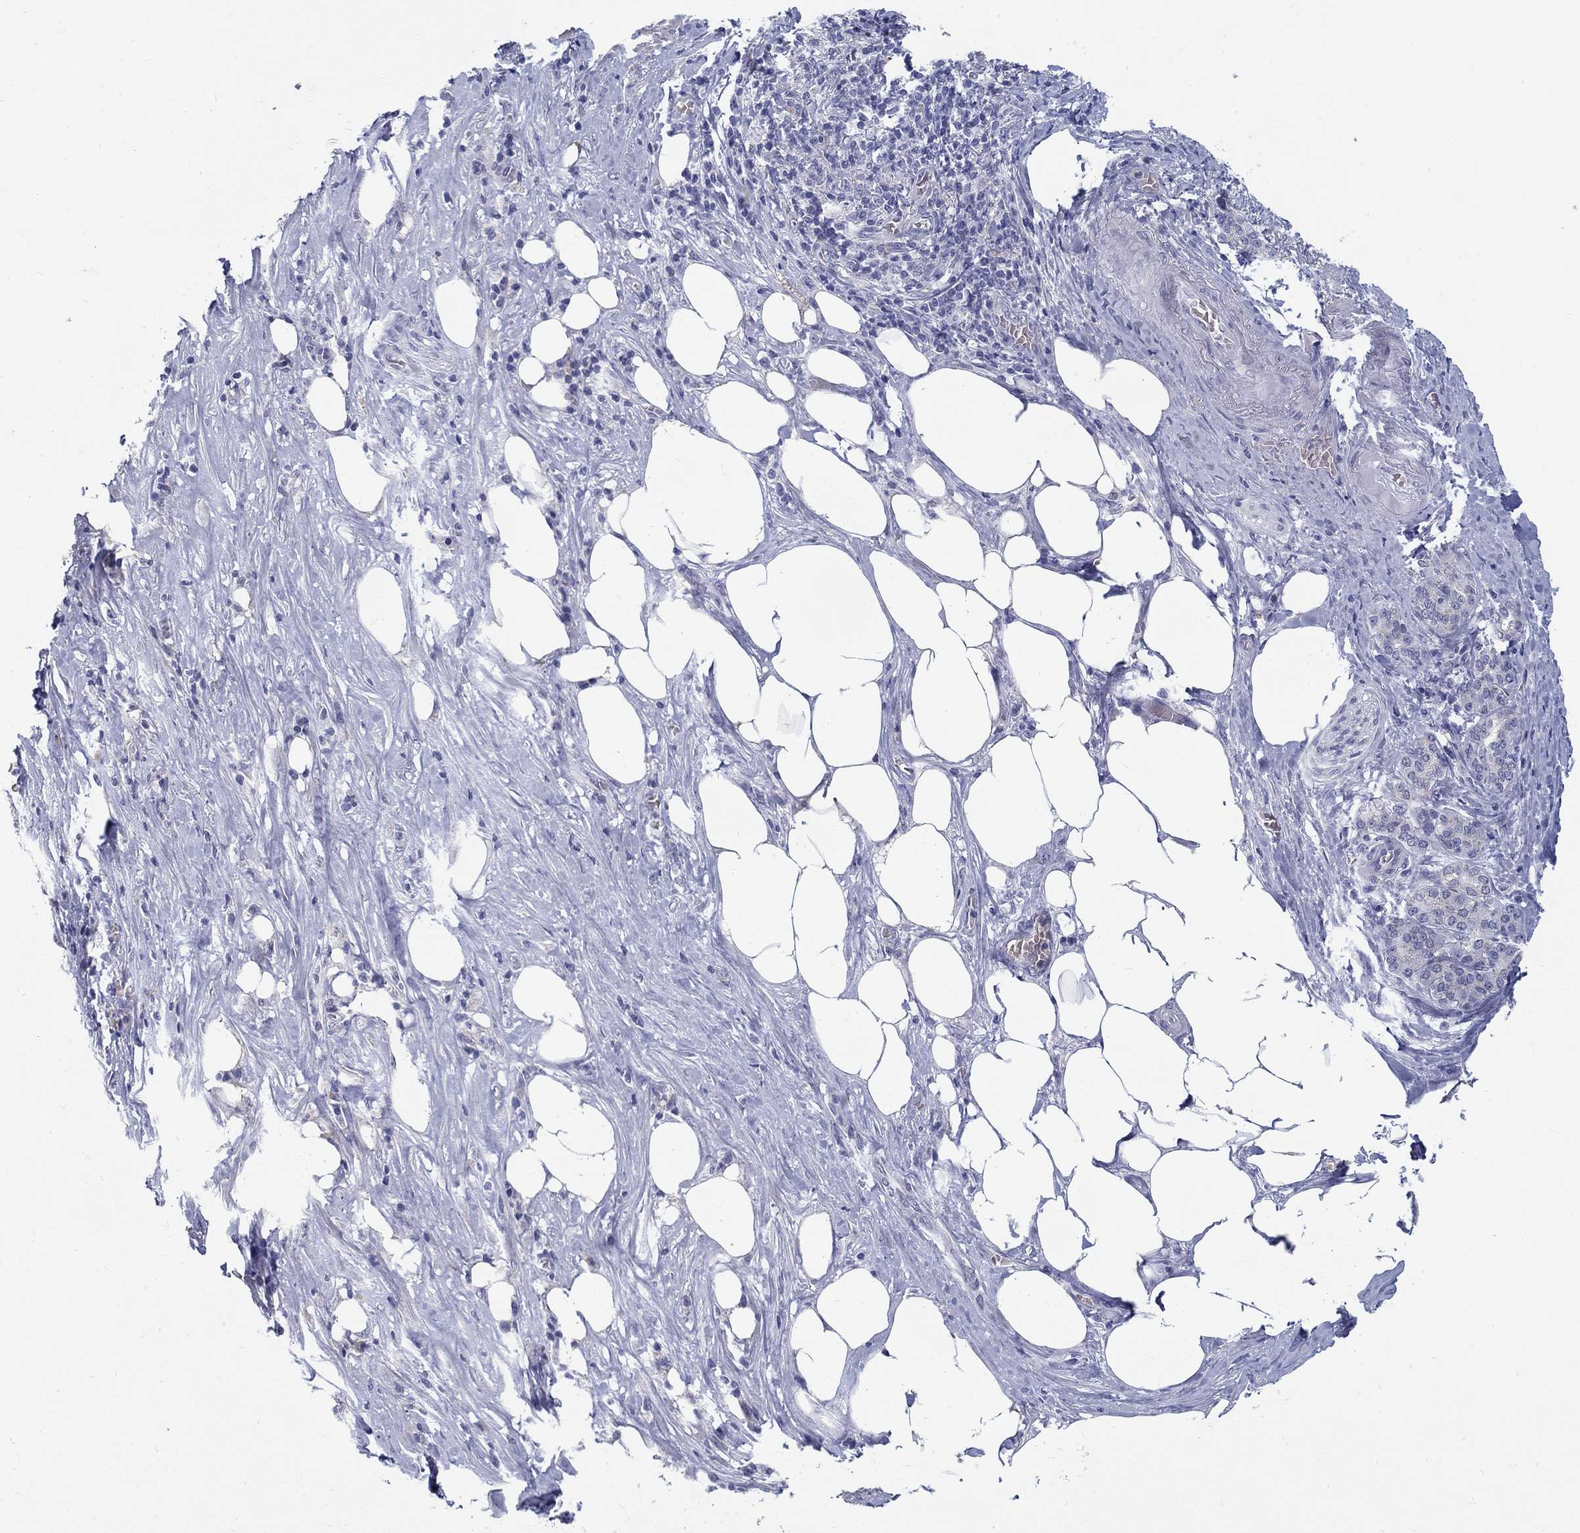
{"staining": {"intensity": "negative", "quantity": "none", "location": "none"}, "tissue": "pancreatic cancer", "cell_type": "Tumor cells", "image_type": "cancer", "snomed": [{"axis": "morphology", "description": "Adenocarcinoma, NOS"}, {"axis": "topography", "description": "Pancreas"}], "caption": "An image of human pancreatic cancer is negative for staining in tumor cells.", "gene": "ABCA4", "patient": {"sex": "male", "age": 57}}